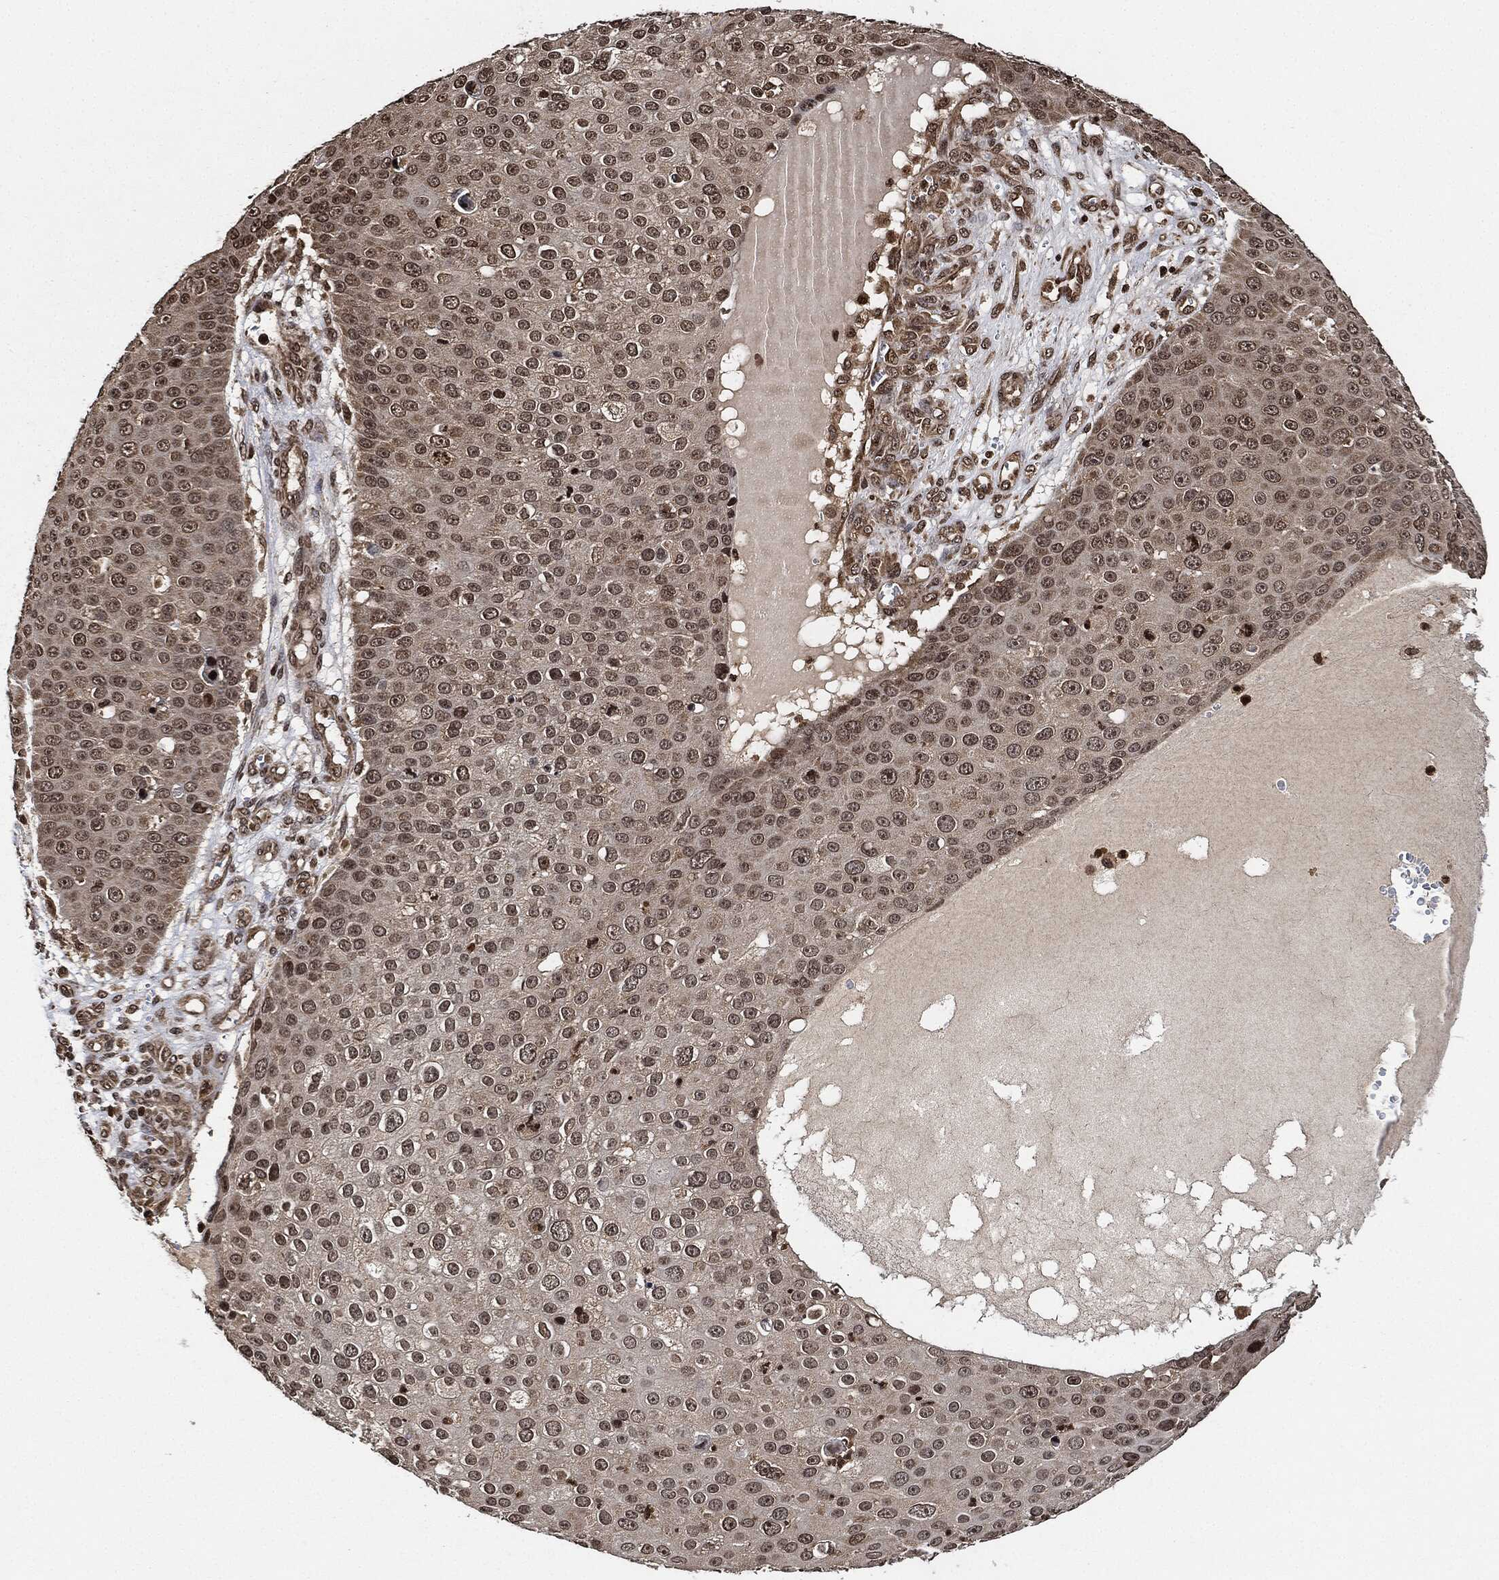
{"staining": {"intensity": "weak", "quantity": "<25%", "location": "cytoplasmic/membranous,nuclear"}, "tissue": "skin cancer", "cell_type": "Tumor cells", "image_type": "cancer", "snomed": [{"axis": "morphology", "description": "Squamous cell carcinoma, NOS"}, {"axis": "topography", "description": "Skin"}], "caption": "An image of human skin cancer is negative for staining in tumor cells.", "gene": "PDK1", "patient": {"sex": "male", "age": 71}}